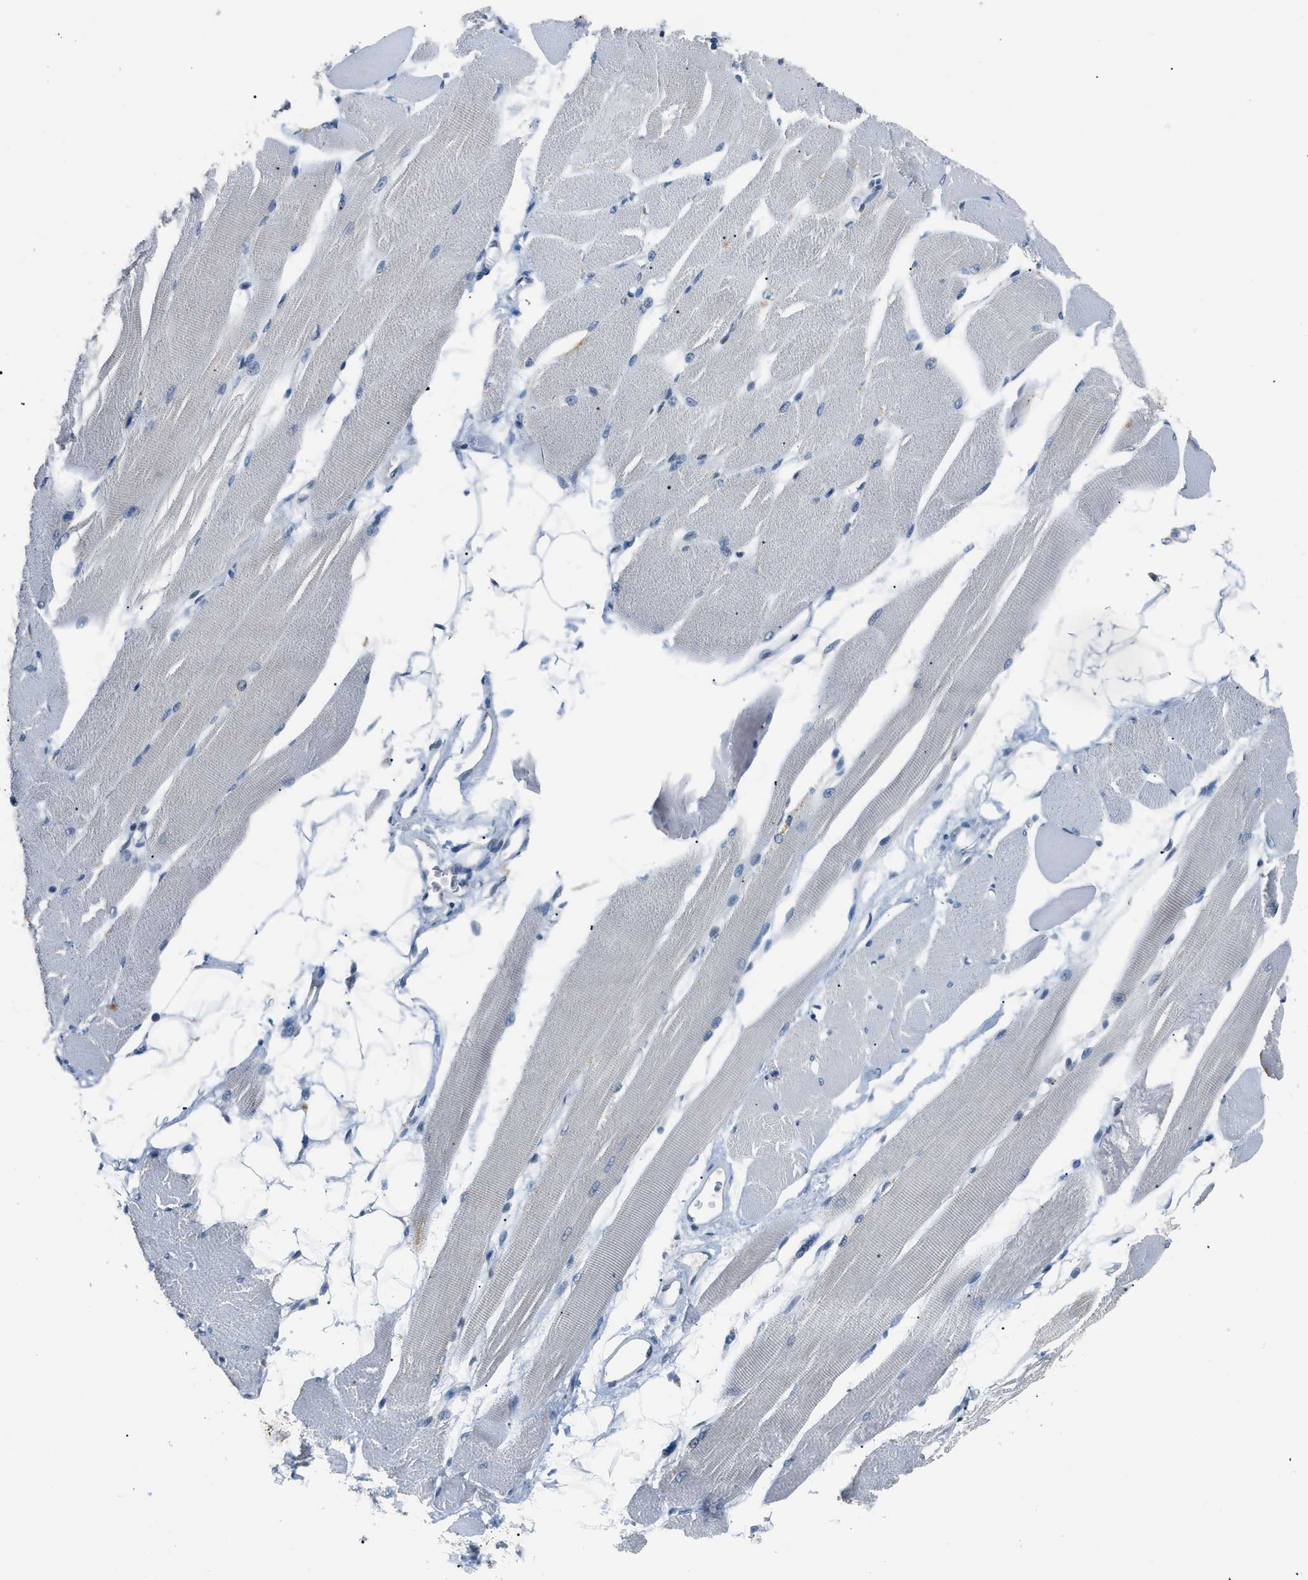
{"staining": {"intensity": "negative", "quantity": "none", "location": "none"}, "tissue": "skeletal muscle", "cell_type": "Myocytes", "image_type": "normal", "snomed": [{"axis": "morphology", "description": "Normal tissue, NOS"}, {"axis": "topography", "description": "Skeletal muscle"}, {"axis": "topography", "description": "Peripheral nerve tissue"}], "caption": "This is a image of immunohistochemistry (IHC) staining of normal skeletal muscle, which shows no staining in myocytes.", "gene": "MZF1", "patient": {"sex": "female", "age": 84}}